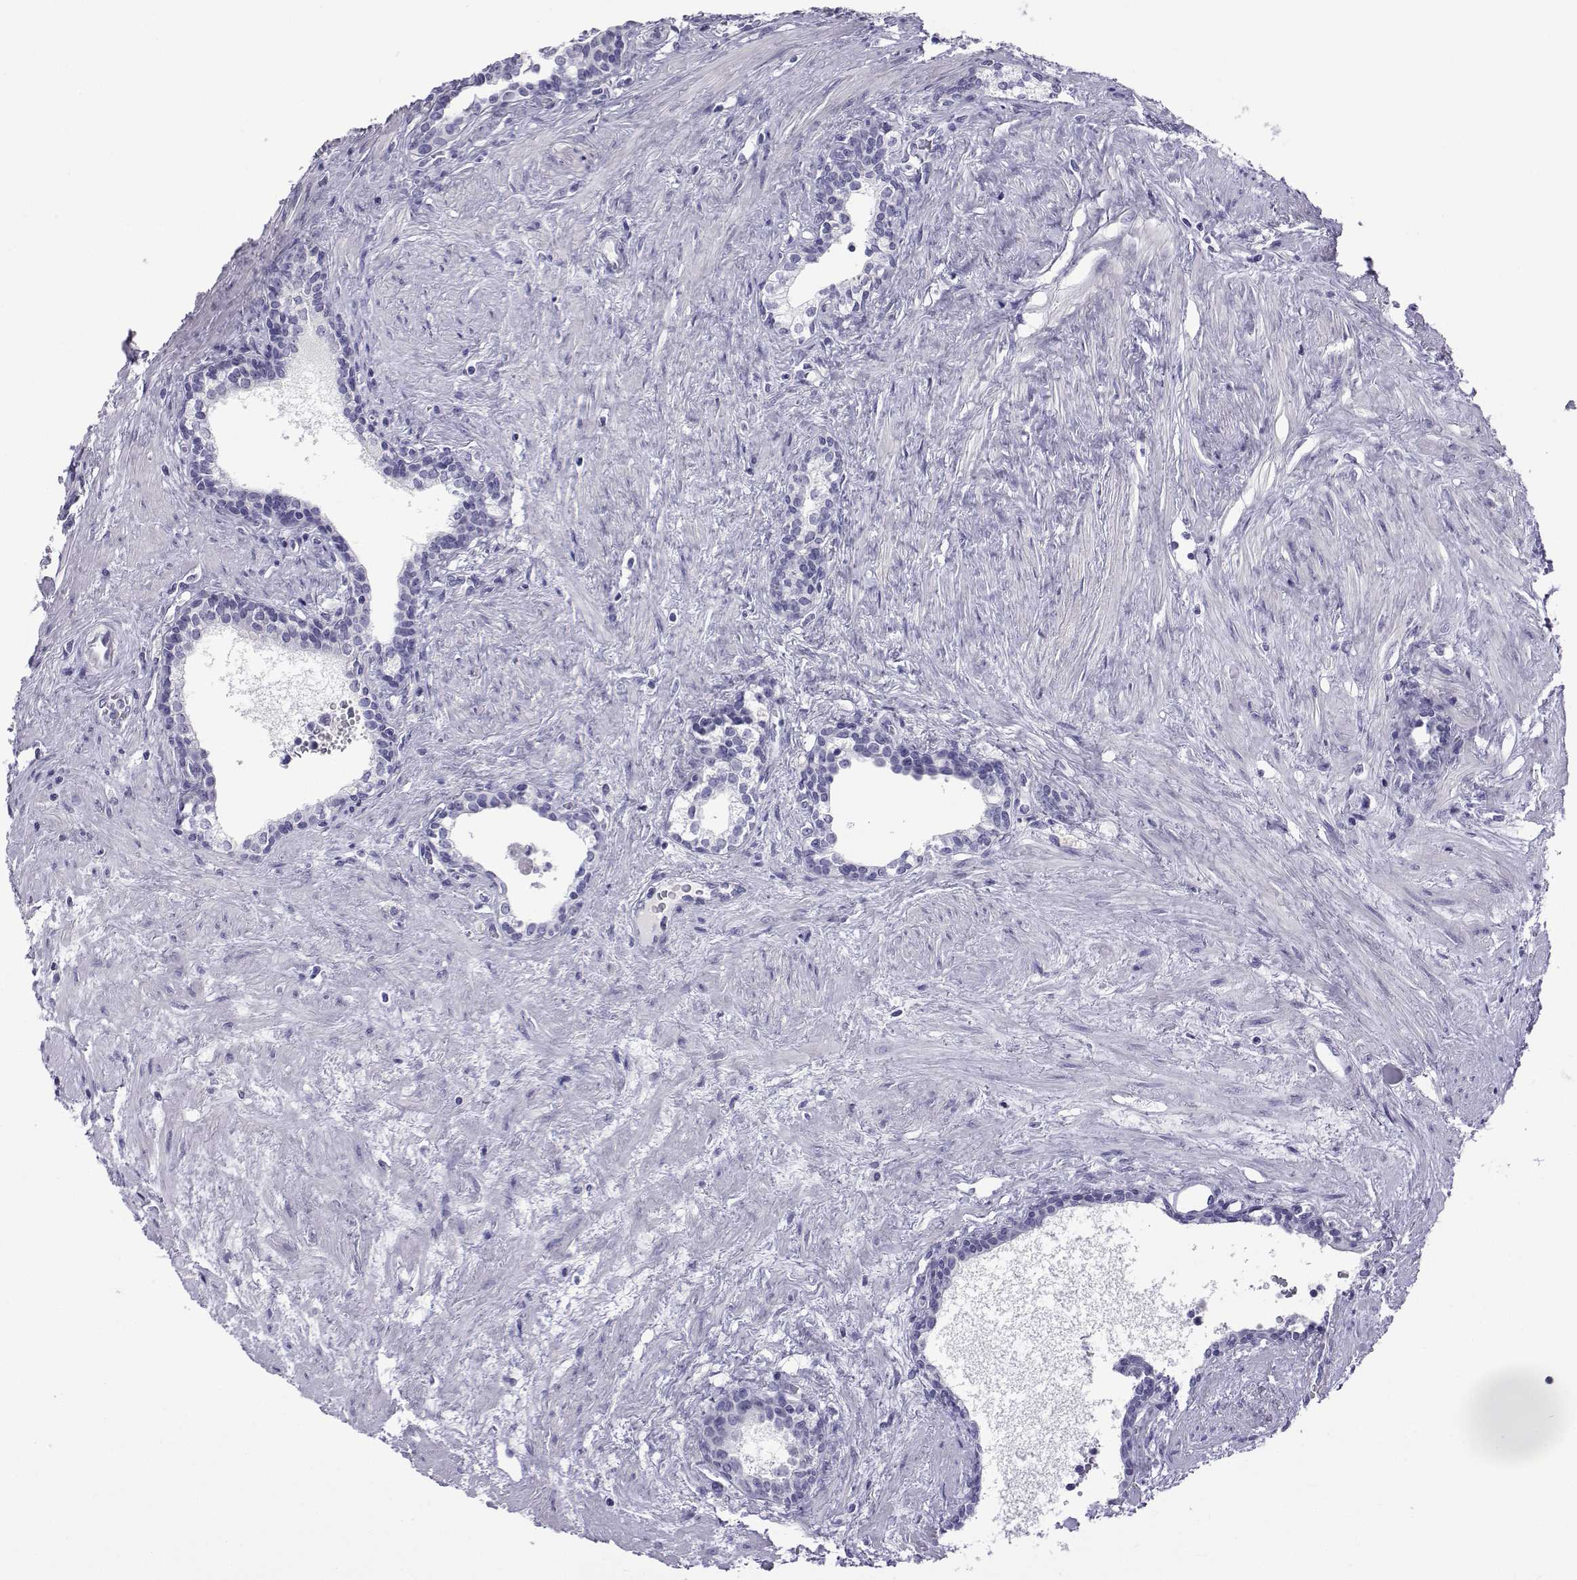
{"staining": {"intensity": "negative", "quantity": "none", "location": "none"}, "tissue": "prostate cancer", "cell_type": "Tumor cells", "image_type": "cancer", "snomed": [{"axis": "morphology", "description": "Adenocarcinoma, NOS"}, {"axis": "morphology", "description": "Adenocarcinoma, High grade"}, {"axis": "topography", "description": "Prostate"}], "caption": "Prostate cancer (adenocarcinoma (high-grade)) was stained to show a protein in brown. There is no significant expression in tumor cells.", "gene": "ACTL7A", "patient": {"sex": "male", "age": 61}}